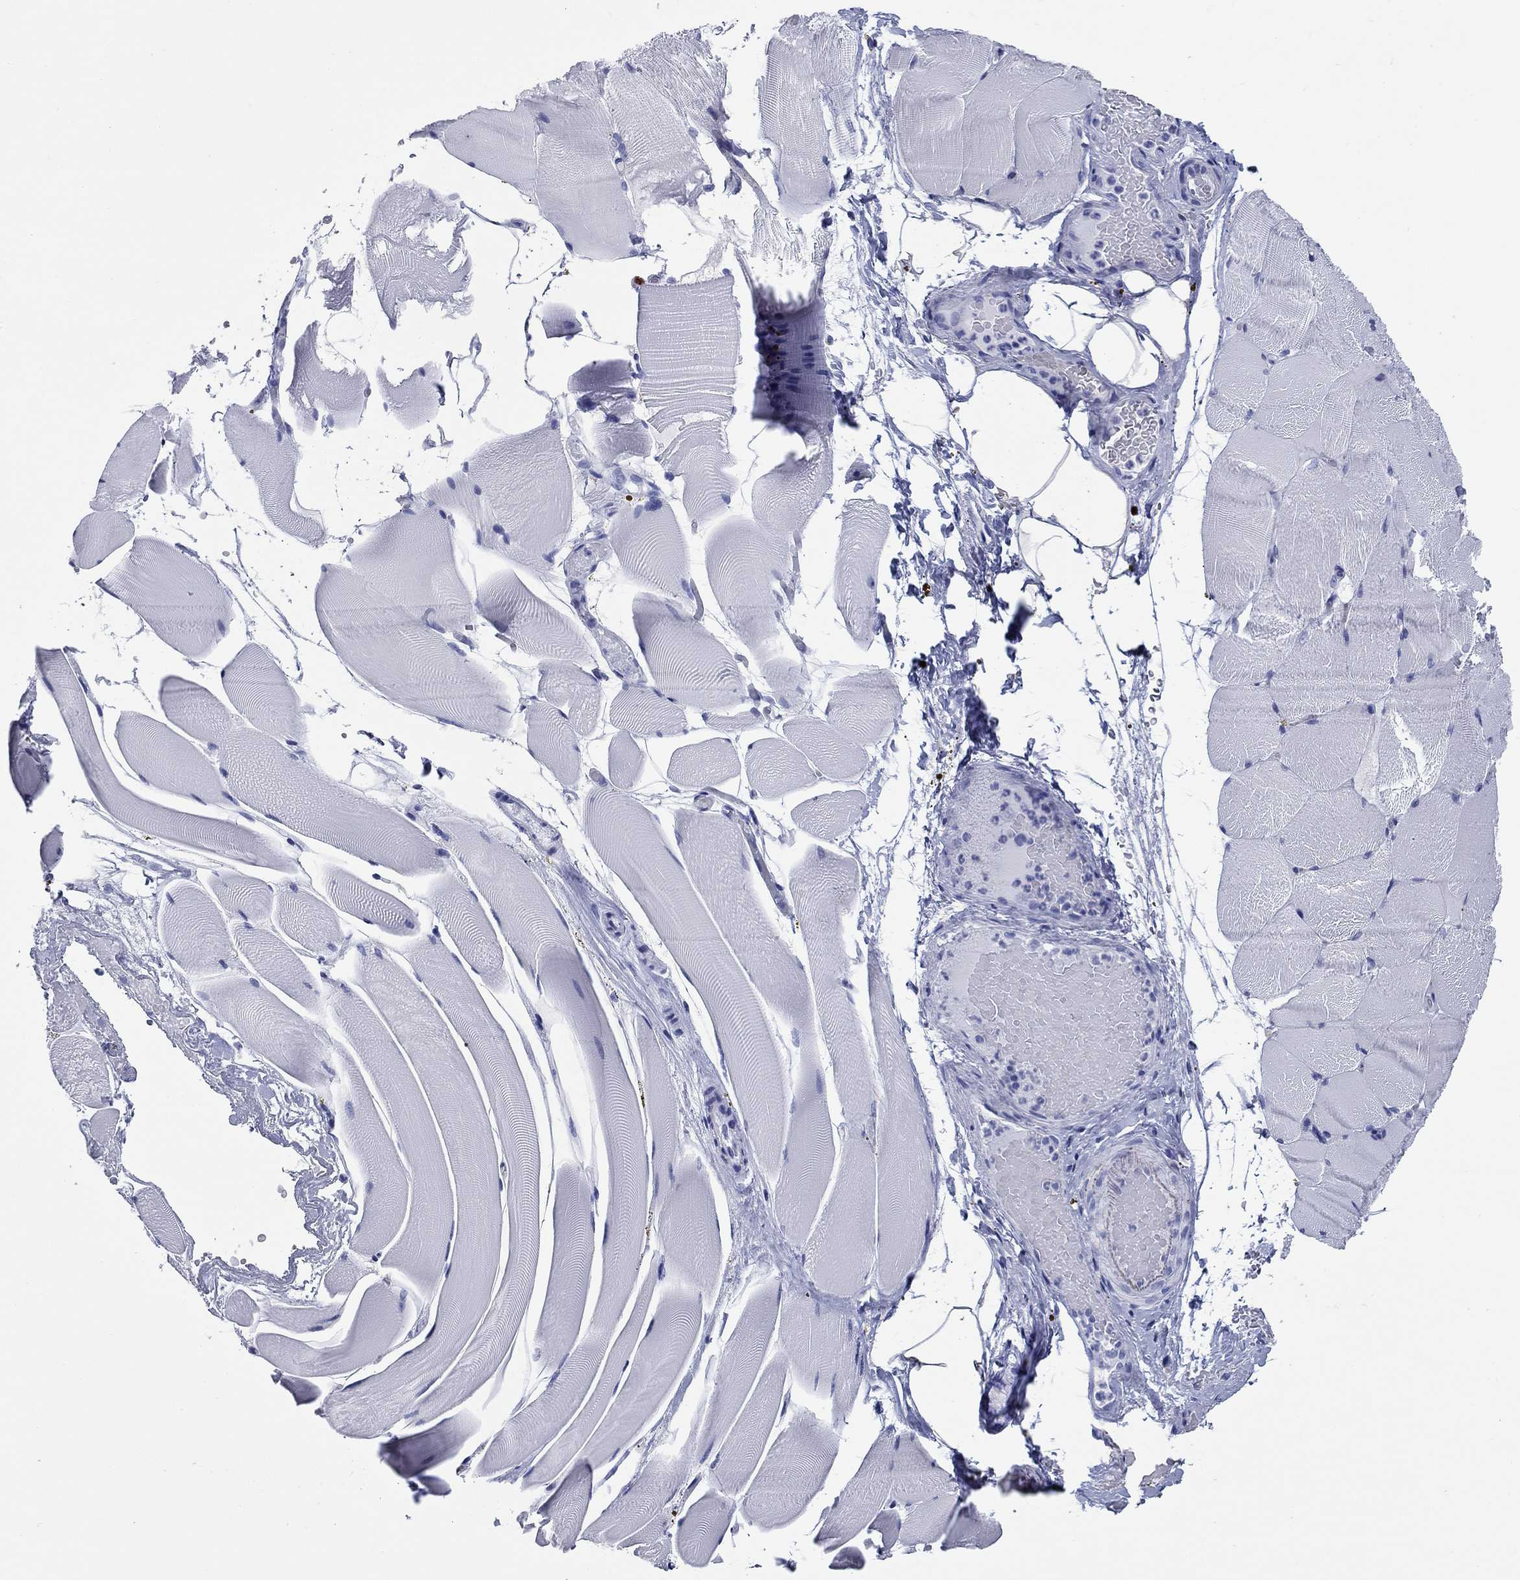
{"staining": {"intensity": "negative", "quantity": "none", "location": "none"}, "tissue": "skeletal muscle", "cell_type": "Myocytes", "image_type": "normal", "snomed": [{"axis": "morphology", "description": "Normal tissue, NOS"}, {"axis": "topography", "description": "Skeletal muscle"}], "caption": "Skeletal muscle was stained to show a protein in brown. There is no significant expression in myocytes.", "gene": "CCNA1", "patient": {"sex": "female", "age": 37}}